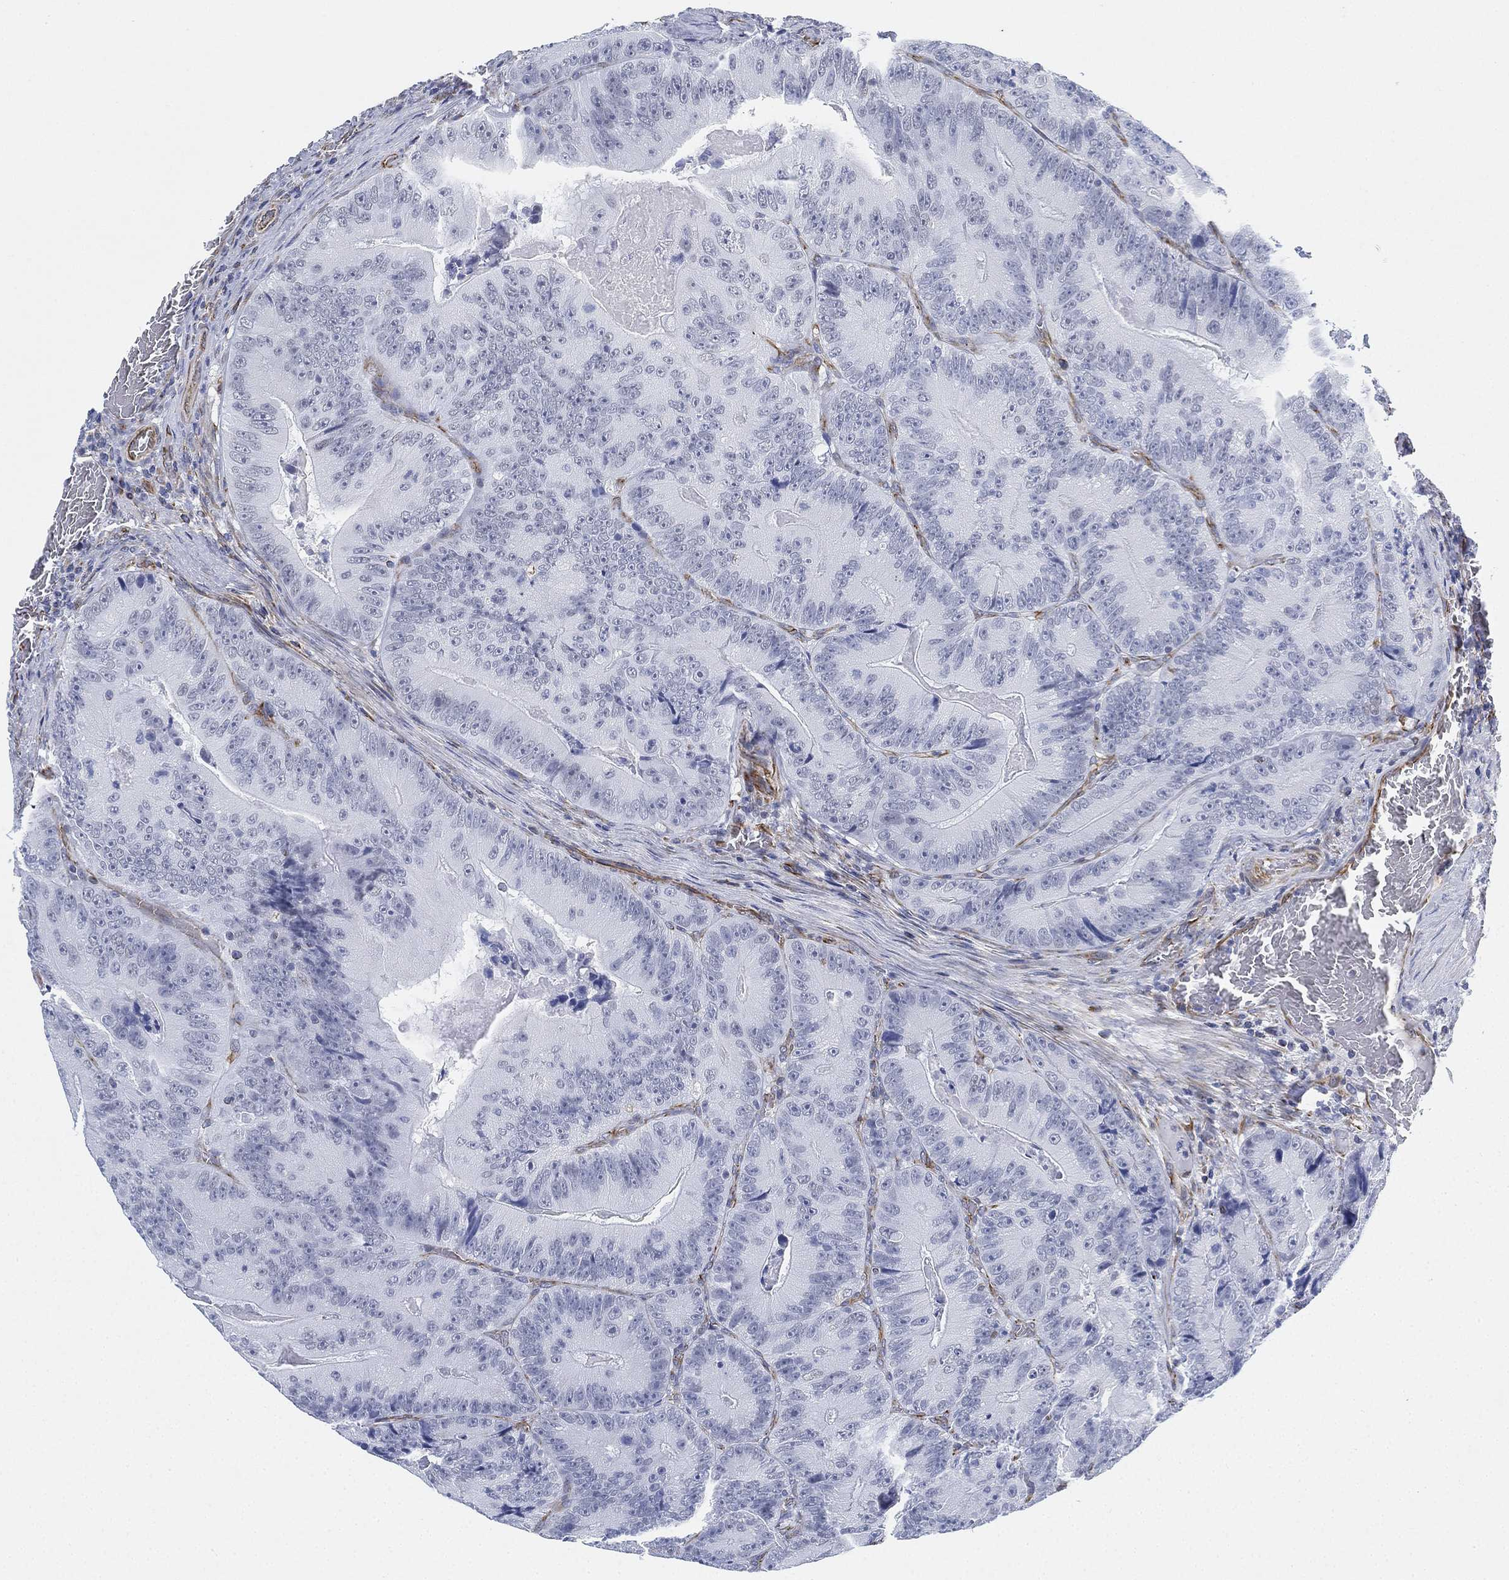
{"staining": {"intensity": "negative", "quantity": "none", "location": "none"}, "tissue": "colorectal cancer", "cell_type": "Tumor cells", "image_type": "cancer", "snomed": [{"axis": "morphology", "description": "Adenocarcinoma, NOS"}, {"axis": "topography", "description": "Colon"}], "caption": "IHC image of neoplastic tissue: human colorectal cancer (adenocarcinoma) stained with DAB (3,3'-diaminobenzidine) demonstrates no significant protein expression in tumor cells. (DAB (3,3'-diaminobenzidine) IHC, high magnification).", "gene": "PSKH2", "patient": {"sex": "female", "age": 86}}